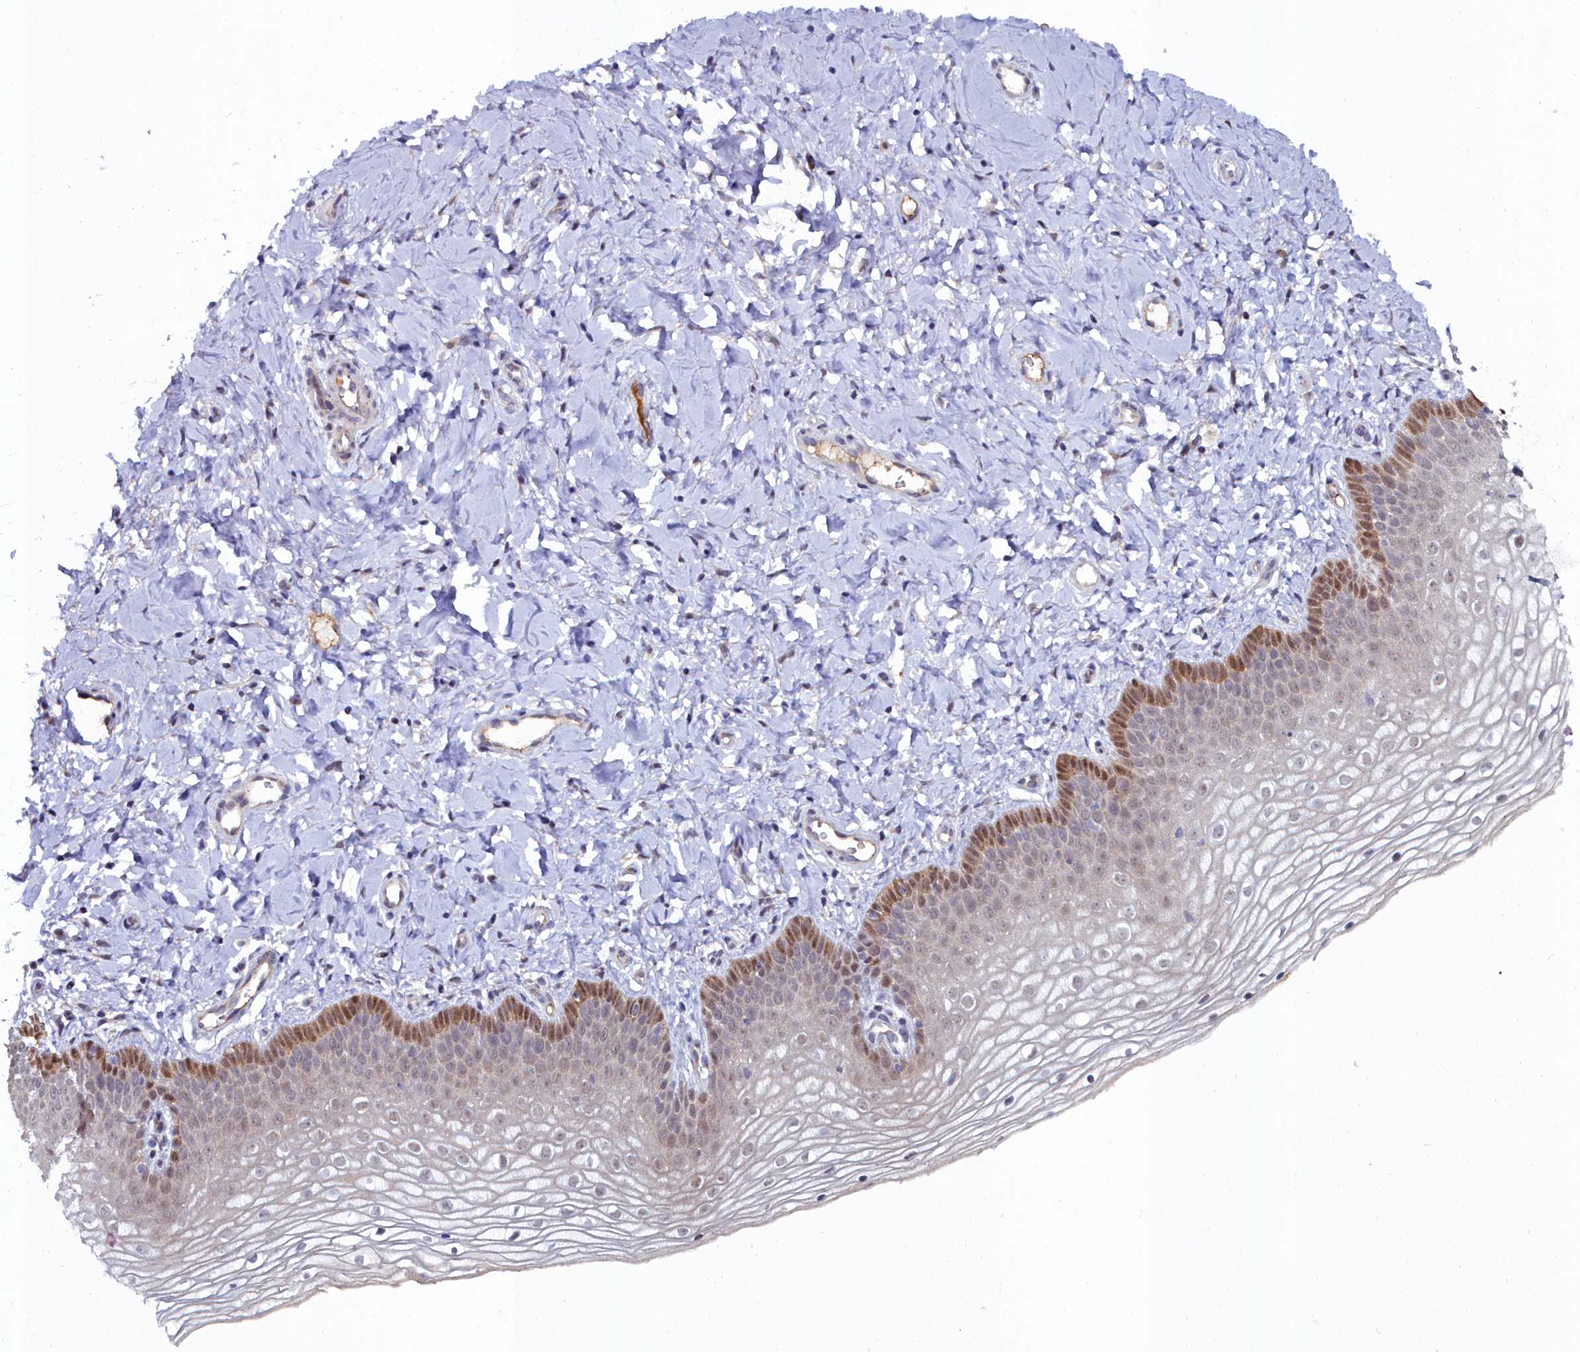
{"staining": {"intensity": "moderate", "quantity": "<25%", "location": "cytoplasmic/membranous,nuclear"}, "tissue": "vagina", "cell_type": "Squamous epithelial cells", "image_type": "normal", "snomed": [{"axis": "morphology", "description": "Normal tissue, NOS"}, {"axis": "topography", "description": "Vagina"}], "caption": "IHC photomicrograph of normal vagina: vagina stained using immunohistochemistry shows low levels of moderate protein expression localized specifically in the cytoplasmic/membranous,nuclear of squamous epithelial cells, appearing as a cytoplasmic/membranous,nuclear brown color.", "gene": "KCTD18", "patient": {"sex": "female", "age": 68}}